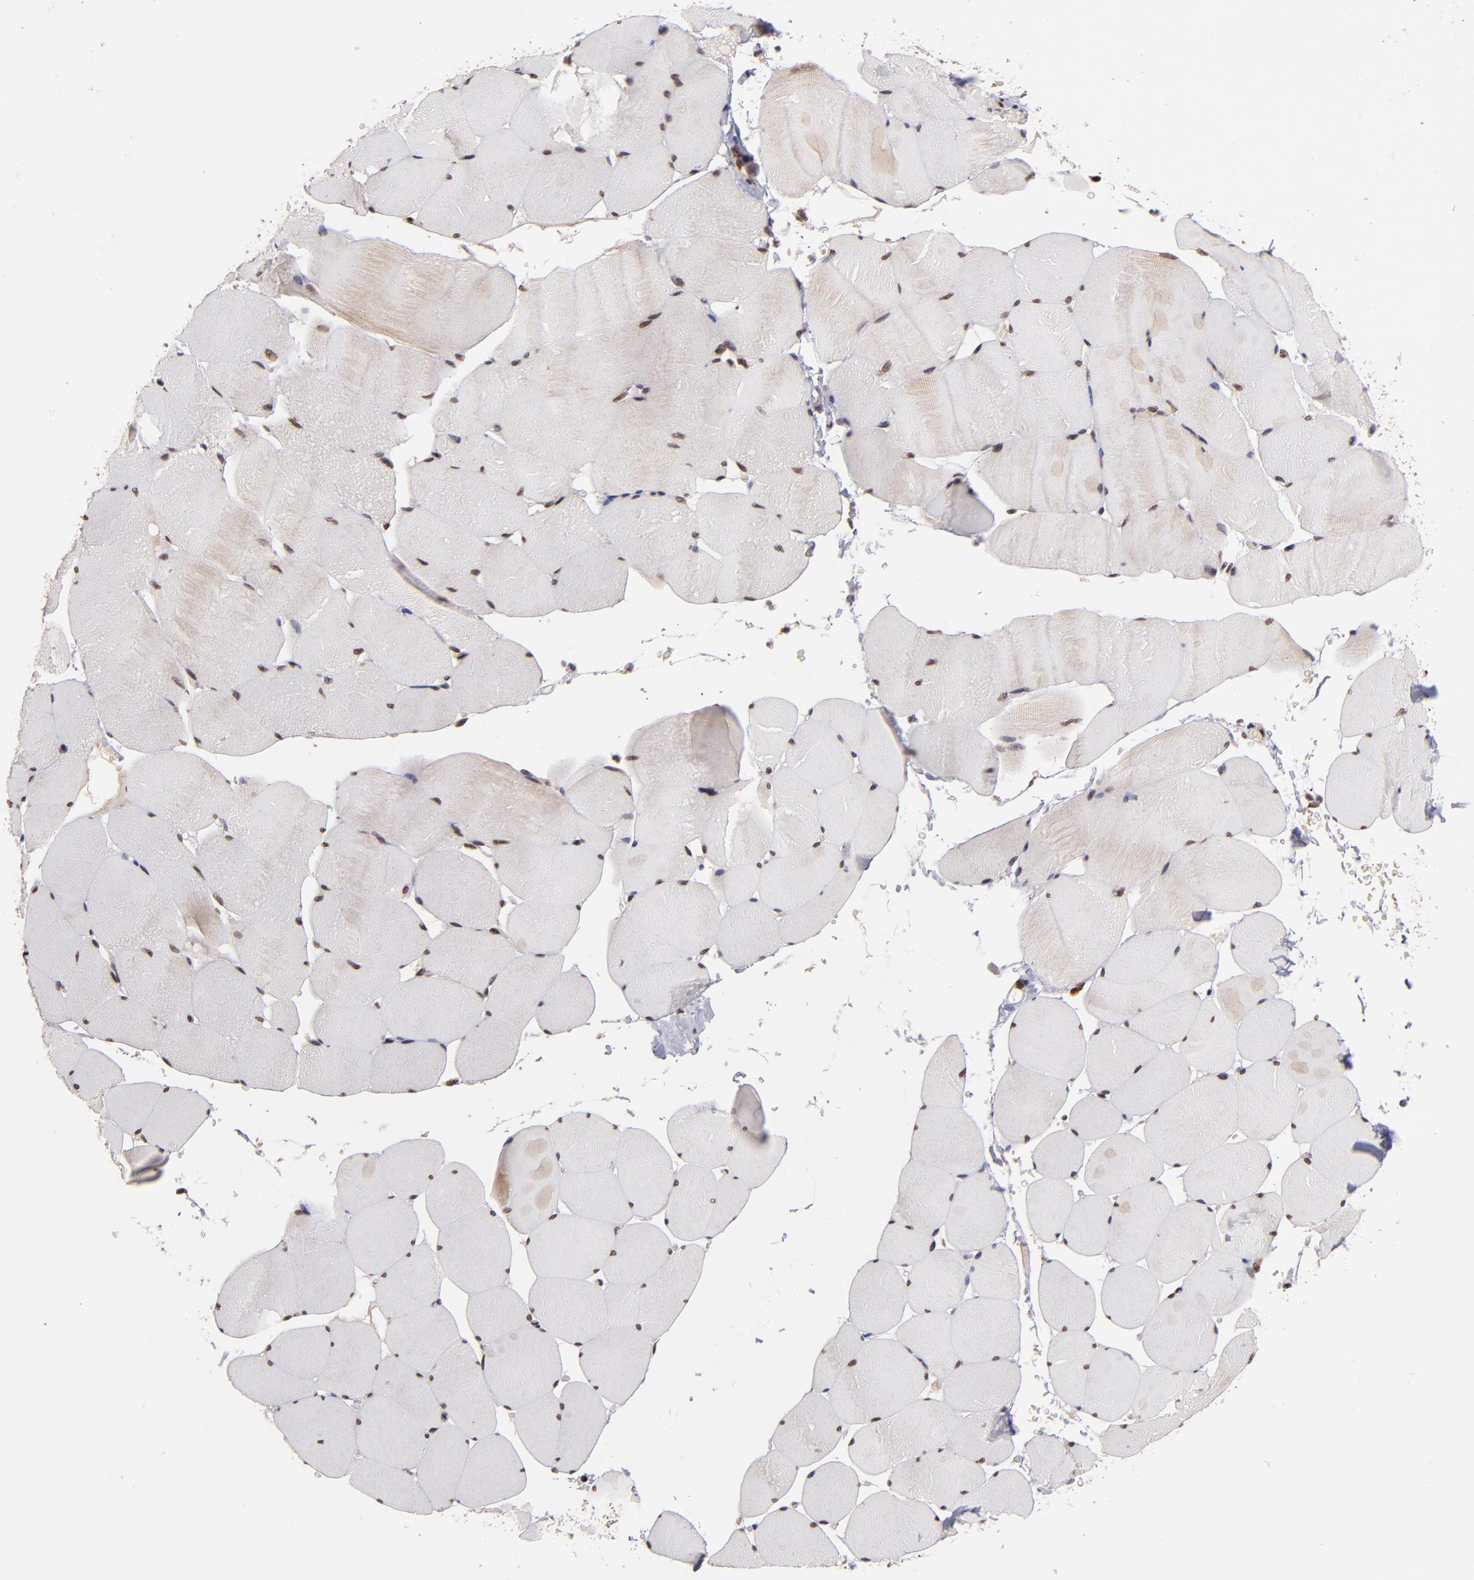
{"staining": {"intensity": "weak", "quantity": "<25%", "location": "cytoplasmic/membranous"}, "tissue": "skeletal muscle", "cell_type": "Myocytes", "image_type": "normal", "snomed": [{"axis": "morphology", "description": "Normal tissue, NOS"}, {"axis": "topography", "description": "Skeletal muscle"}], "caption": "The image demonstrates no staining of myocytes in normal skeletal muscle. (IHC, brightfield microscopy, high magnification).", "gene": "TOP1MT", "patient": {"sex": "male", "age": 62}}